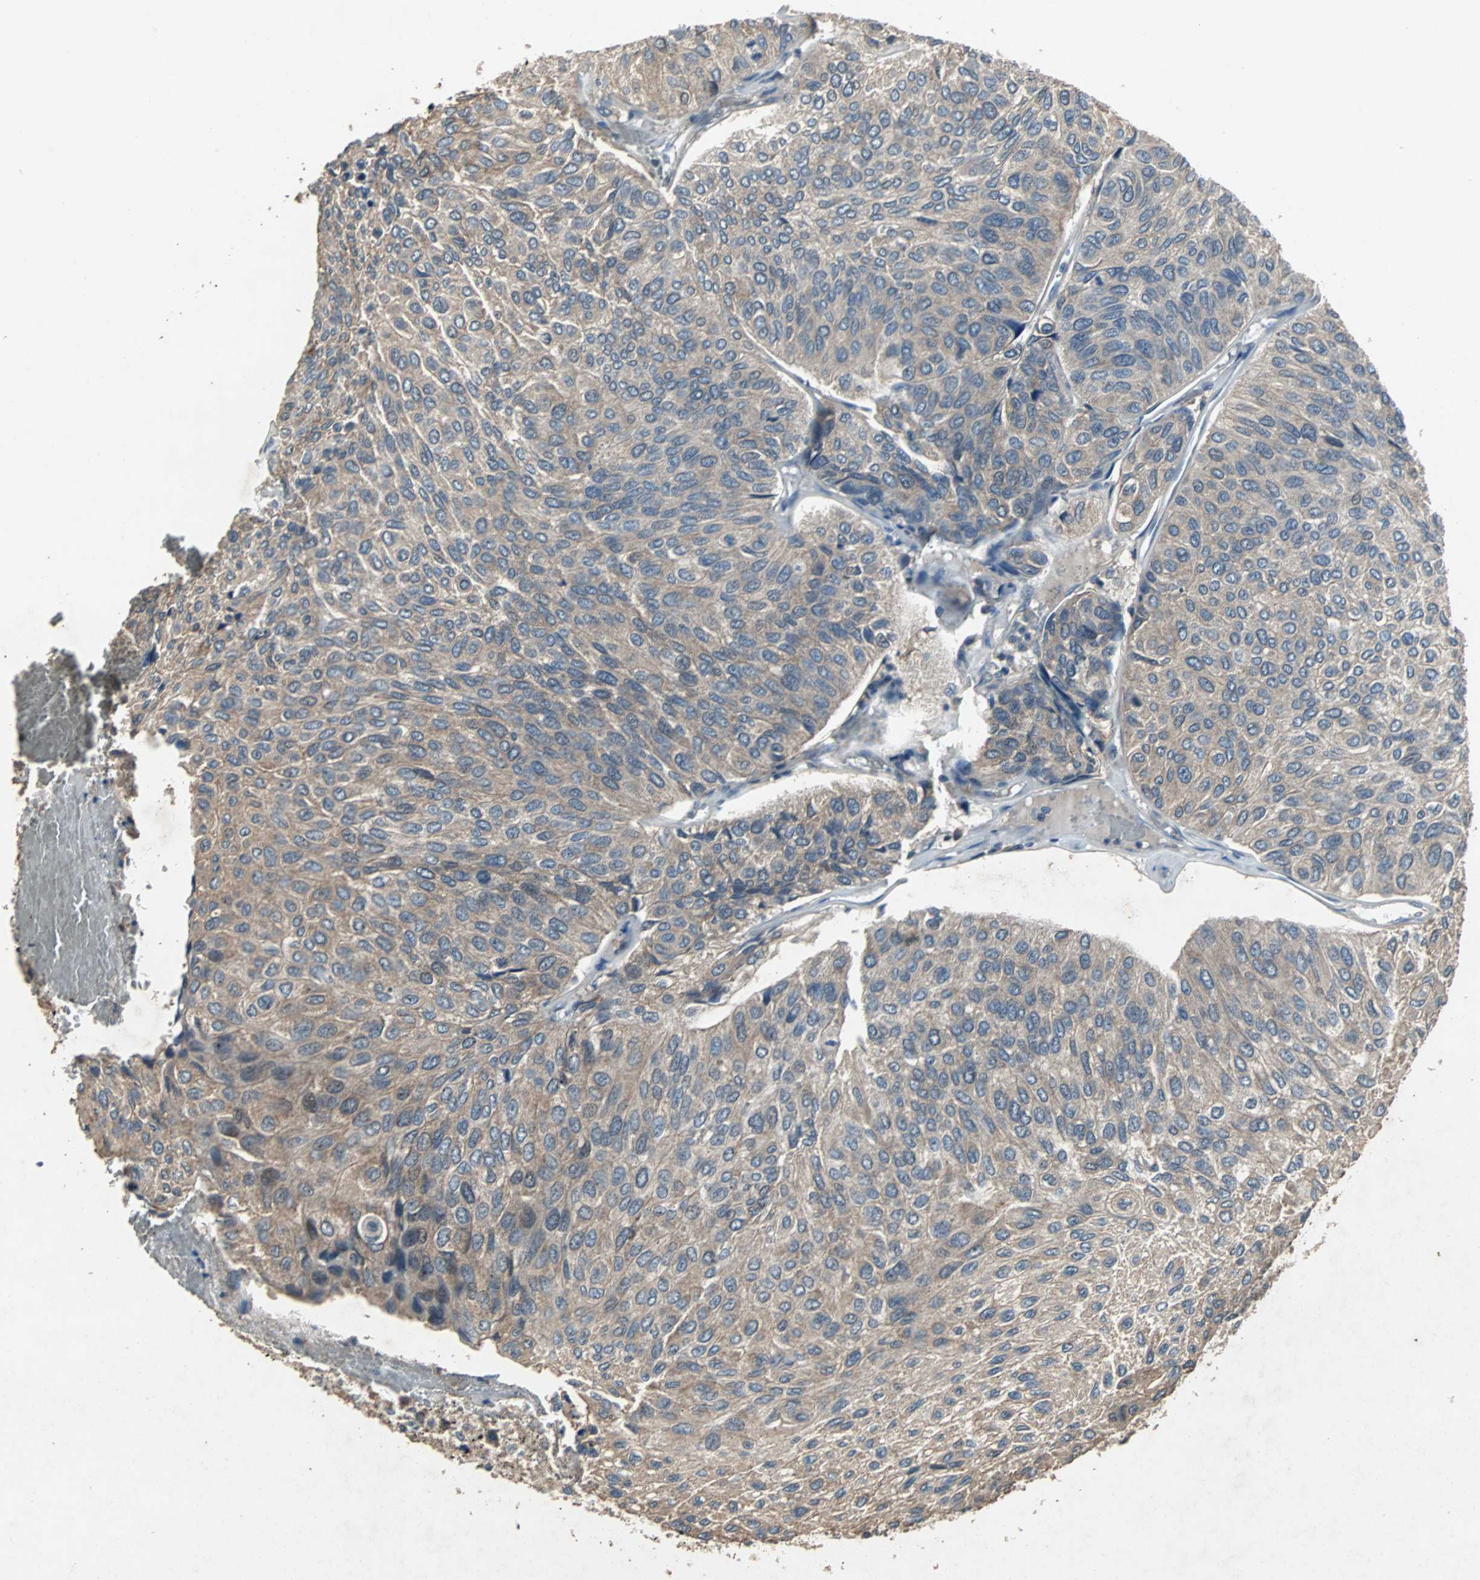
{"staining": {"intensity": "moderate", "quantity": ">75%", "location": "cytoplasmic/membranous"}, "tissue": "urothelial cancer", "cell_type": "Tumor cells", "image_type": "cancer", "snomed": [{"axis": "morphology", "description": "Urothelial carcinoma, High grade"}, {"axis": "topography", "description": "Urinary bladder"}], "caption": "DAB immunohistochemical staining of human urothelial carcinoma (high-grade) demonstrates moderate cytoplasmic/membranous protein expression in approximately >75% of tumor cells. (IHC, brightfield microscopy, high magnification).", "gene": "SOS1", "patient": {"sex": "male", "age": 66}}